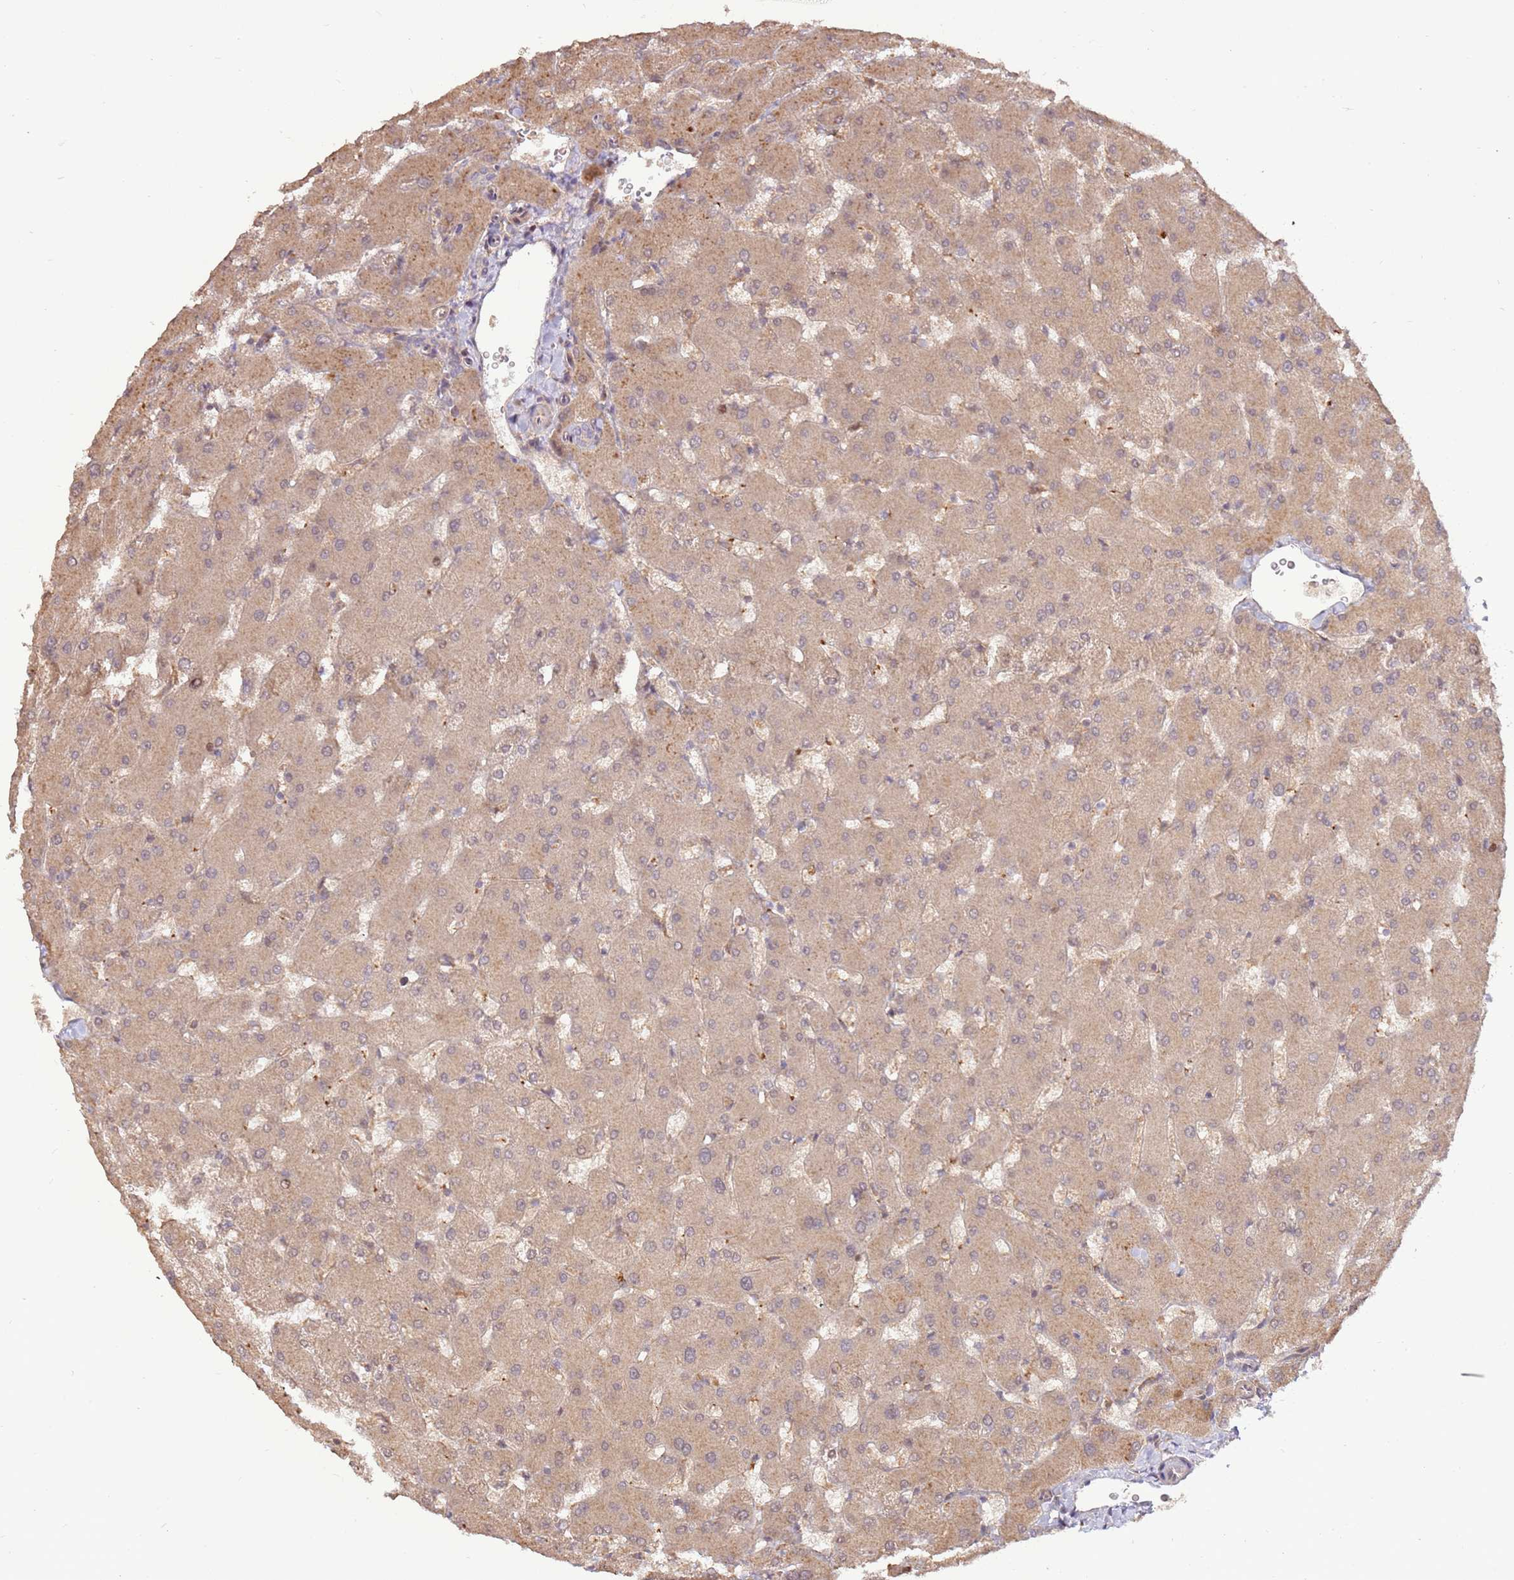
{"staining": {"intensity": "negative", "quantity": "none", "location": "none"}, "tissue": "liver", "cell_type": "Cholangiocytes", "image_type": "normal", "snomed": [{"axis": "morphology", "description": "Normal tissue, NOS"}, {"axis": "topography", "description": "Liver"}], "caption": "Image shows no protein expression in cholangiocytes of normal liver. Brightfield microscopy of IHC stained with DAB (brown) and hematoxylin (blue), captured at high magnification.", "gene": "CCDC112", "patient": {"sex": "female", "age": 63}}